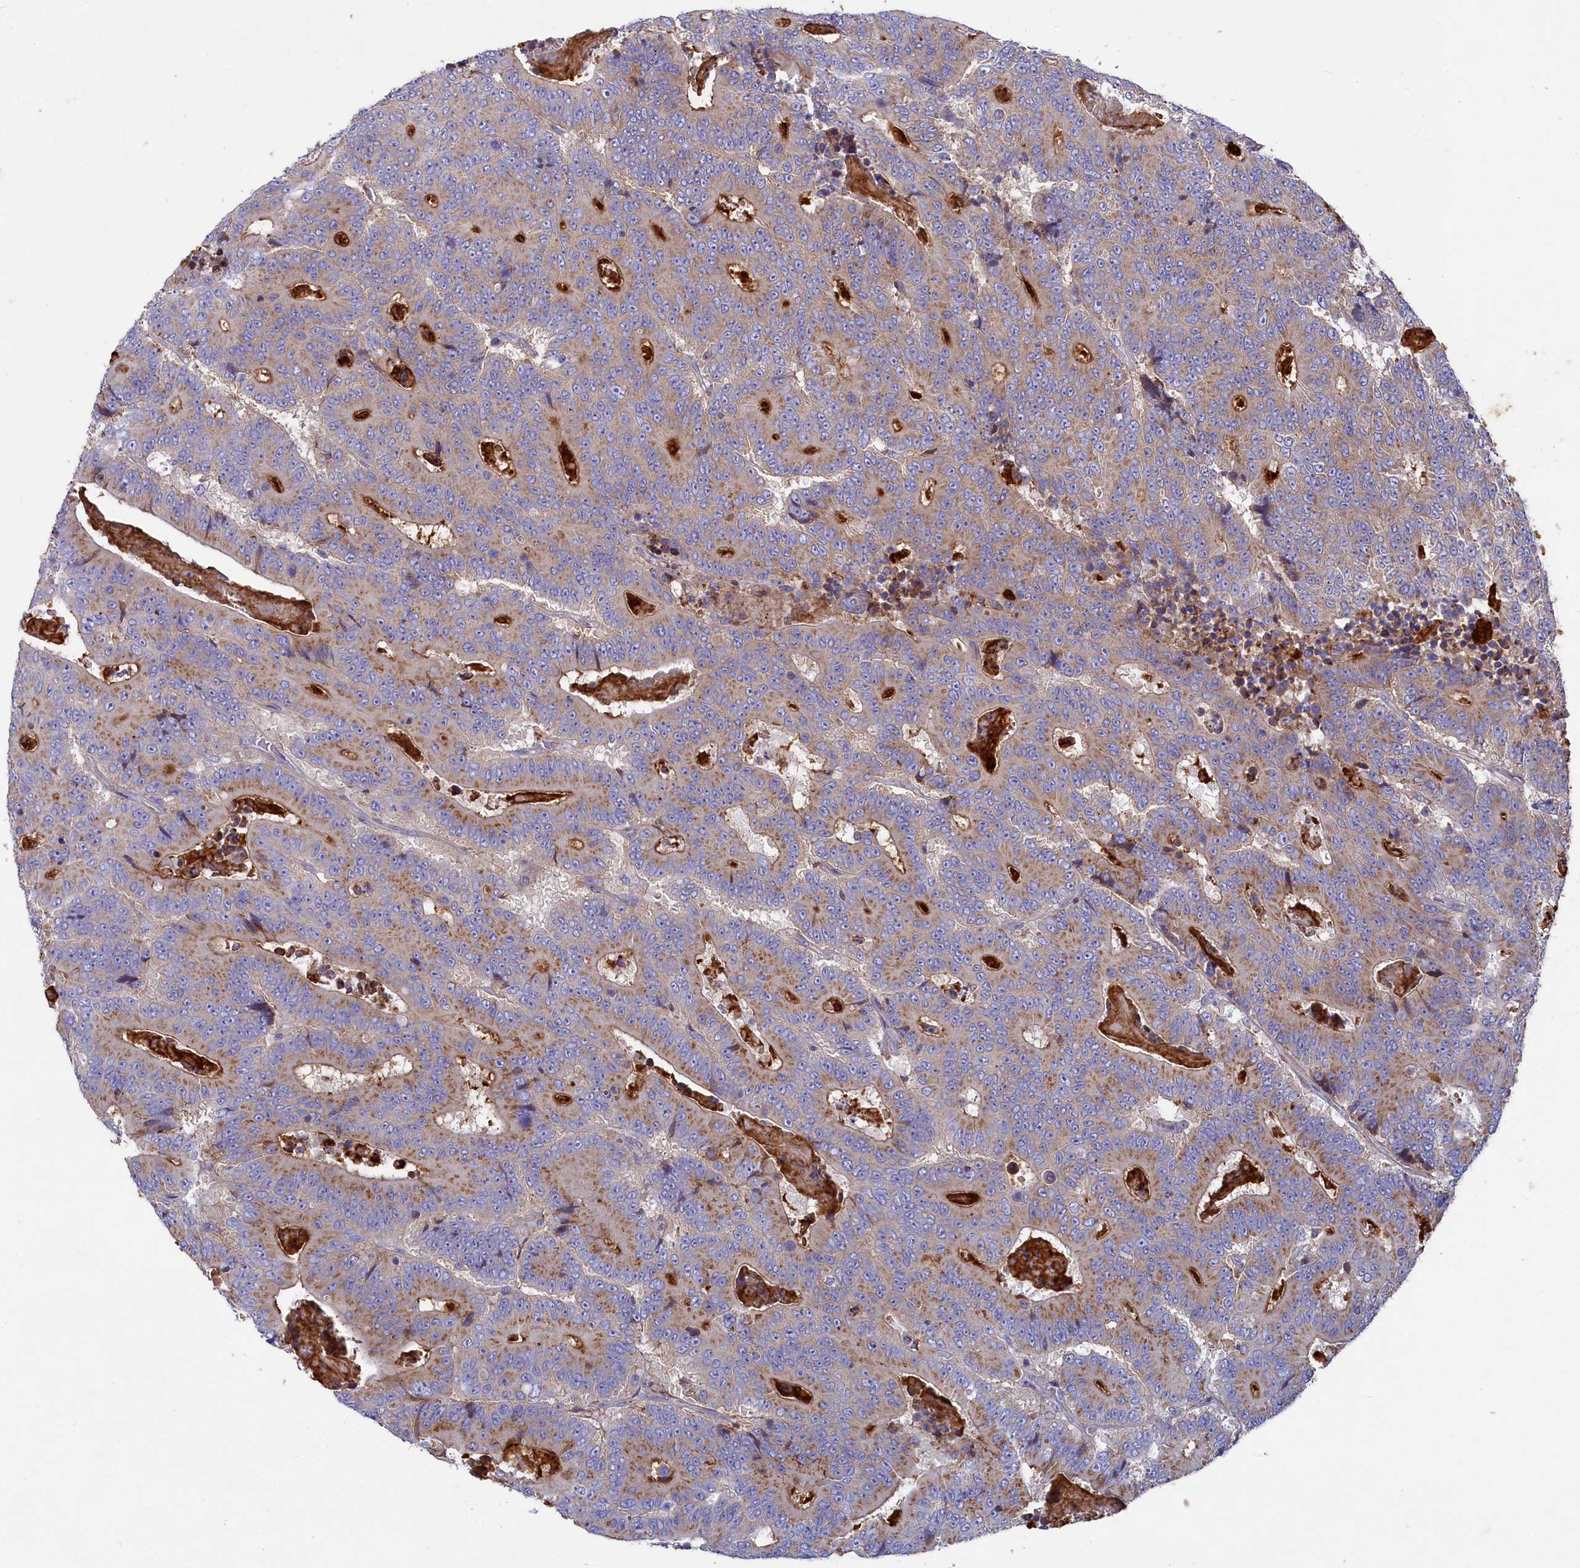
{"staining": {"intensity": "moderate", "quantity": ">75%", "location": "cytoplasmic/membranous"}, "tissue": "colorectal cancer", "cell_type": "Tumor cells", "image_type": "cancer", "snomed": [{"axis": "morphology", "description": "Adenocarcinoma, NOS"}, {"axis": "topography", "description": "Colon"}], "caption": "This is a photomicrograph of IHC staining of colorectal cancer, which shows moderate expression in the cytoplasmic/membranous of tumor cells.", "gene": "SCAMP4", "patient": {"sex": "male", "age": 83}}